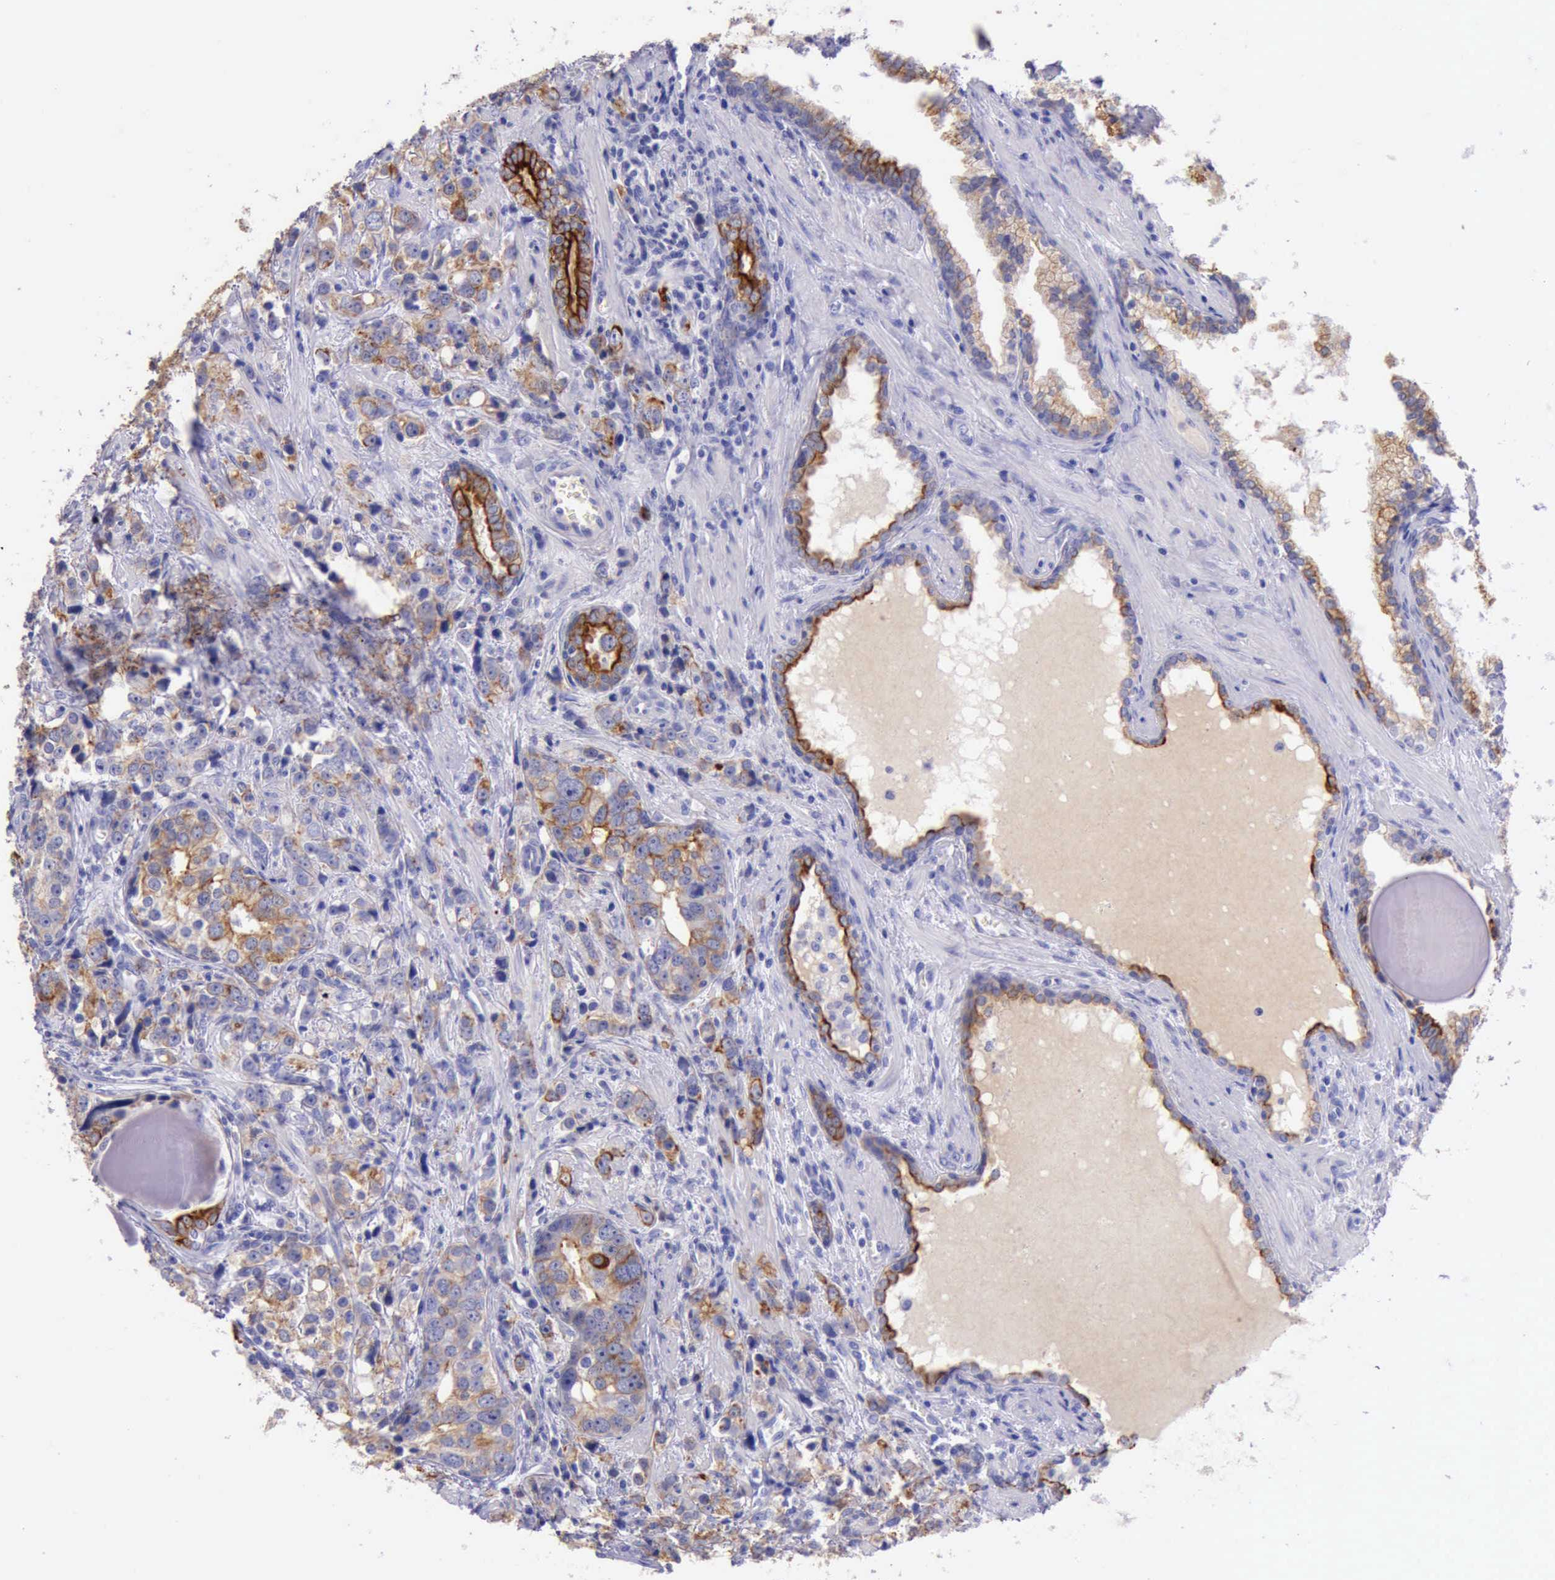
{"staining": {"intensity": "moderate", "quantity": ">75%", "location": "cytoplasmic/membranous"}, "tissue": "prostate cancer", "cell_type": "Tumor cells", "image_type": "cancer", "snomed": [{"axis": "morphology", "description": "Adenocarcinoma, High grade"}, {"axis": "topography", "description": "Prostate"}], "caption": "Protein staining by immunohistochemistry (IHC) displays moderate cytoplasmic/membranous positivity in approximately >75% of tumor cells in adenocarcinoma (high-grade) (prostate).", "gene": "KRT8", "patient": {"sex": "male", "age": 71}}